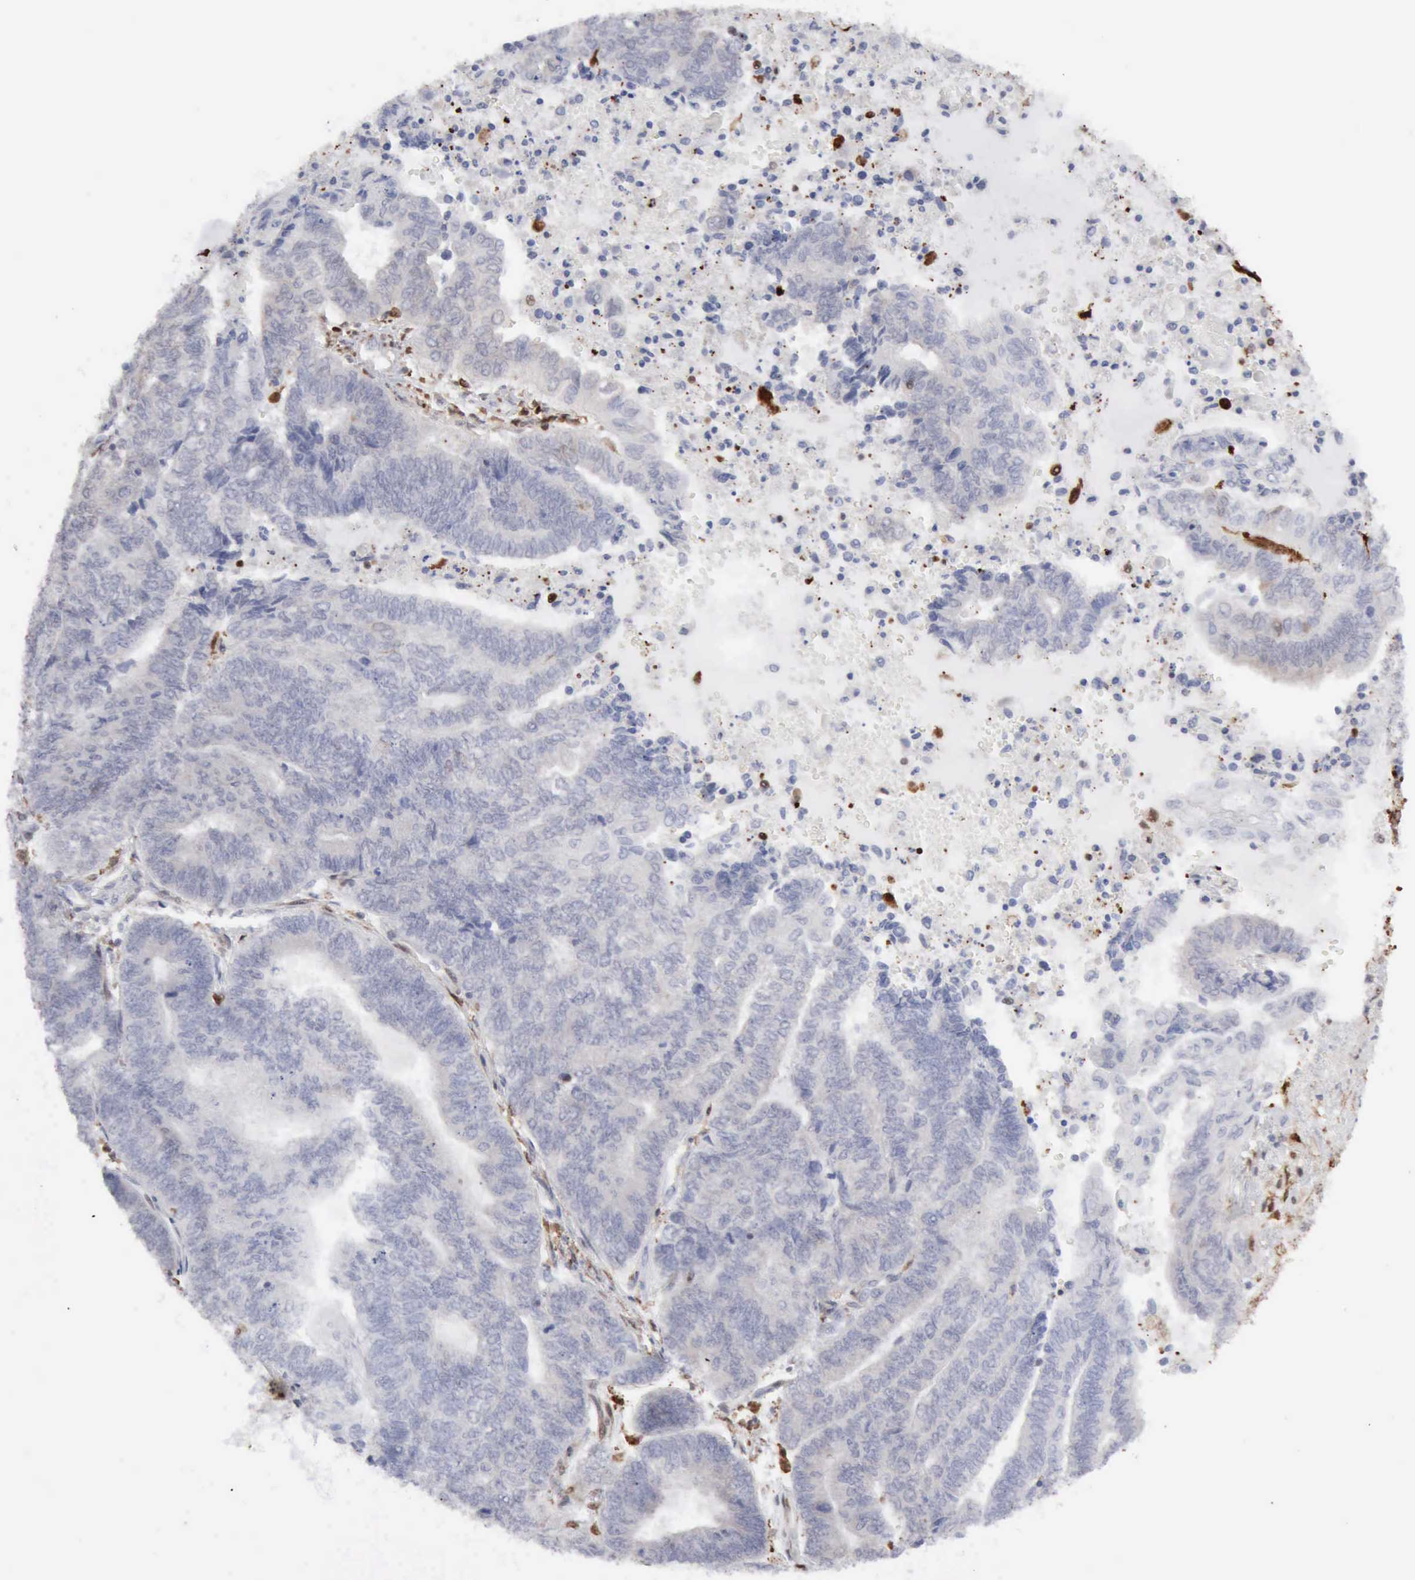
{"staining": {"intensity": "negative", "quantity": "none", "location": "none"}, "tissue": "endometrial cancer", "cell_type": "Tumor cells", "image_type": "cancer", "snomed": [{"axis": "morphology", "description": "Adenocarcinoma, NOS"}, {"axis": "topography", "description": "Uterus"}, {"axis": "topography", "description": "Endometrium"}], "caption": "This is an immunohistochemistry (IHC) micrograph of endometrial cancer. There is no positivity in tumor cells.", "gene": "STAT1", "patient": {"sex": "female", "age": 70}}